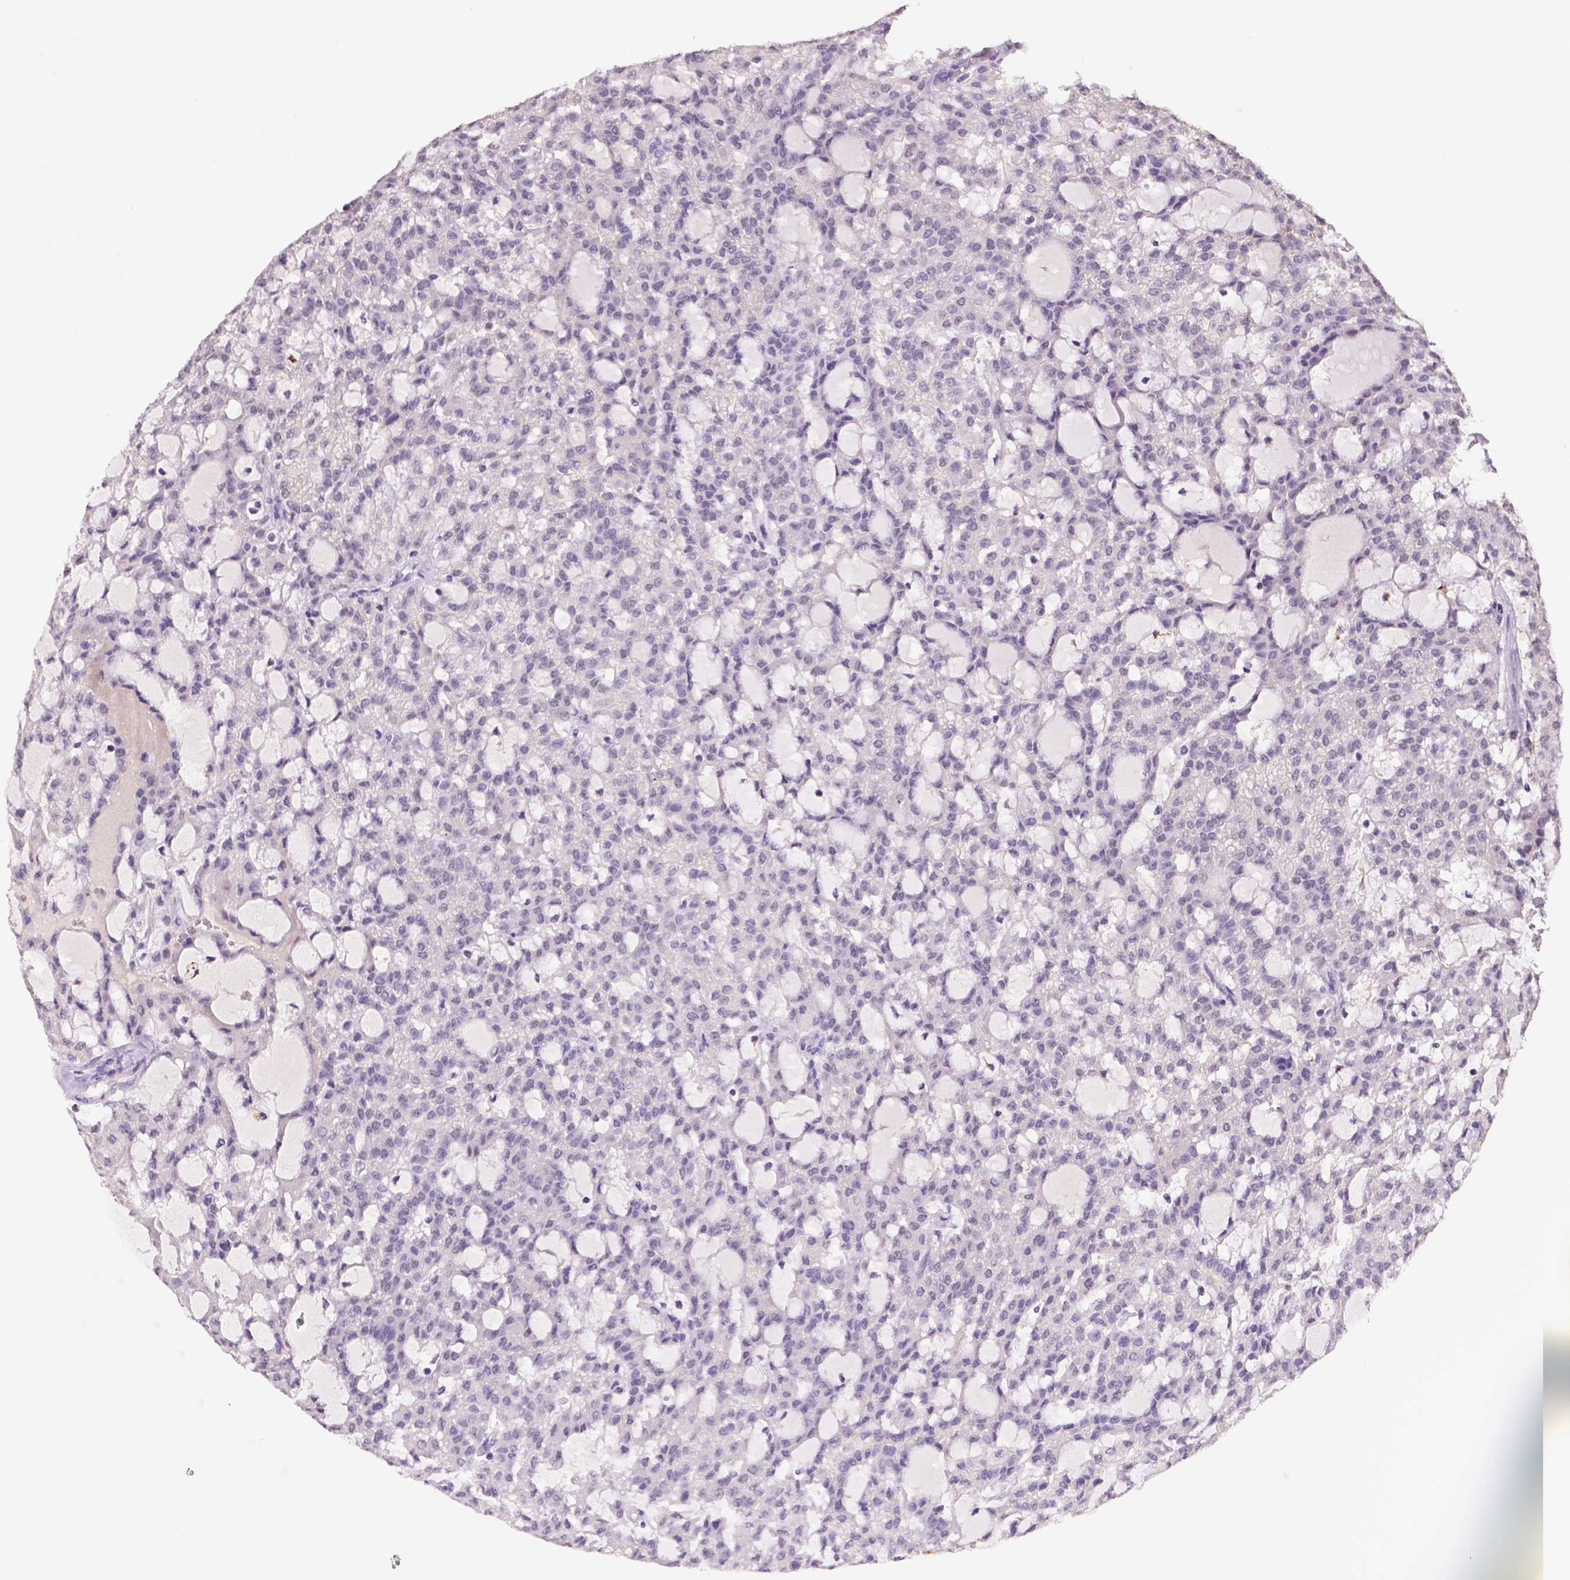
{"staining": {"intensity": "weak", "quantity": "25%-75%", "location": "cytoplasmic/membranous,nuclear"}, "tissue": "renal cancer", "cell_type": "Tumor cells", "image_type": "cancer", "snomed": [{"axis": "morphology", "description": "Adenocarcinoma, NOS"}, {"axis": "topography", "description": "Kidney"}], "caption": "Renal cancer stained for a protein exhibits weak cytoplasmic/membranous and nuclear positivity in tumor cells.", "gene": "SCML4", "patient": {"sex": "male", "age": 63}}